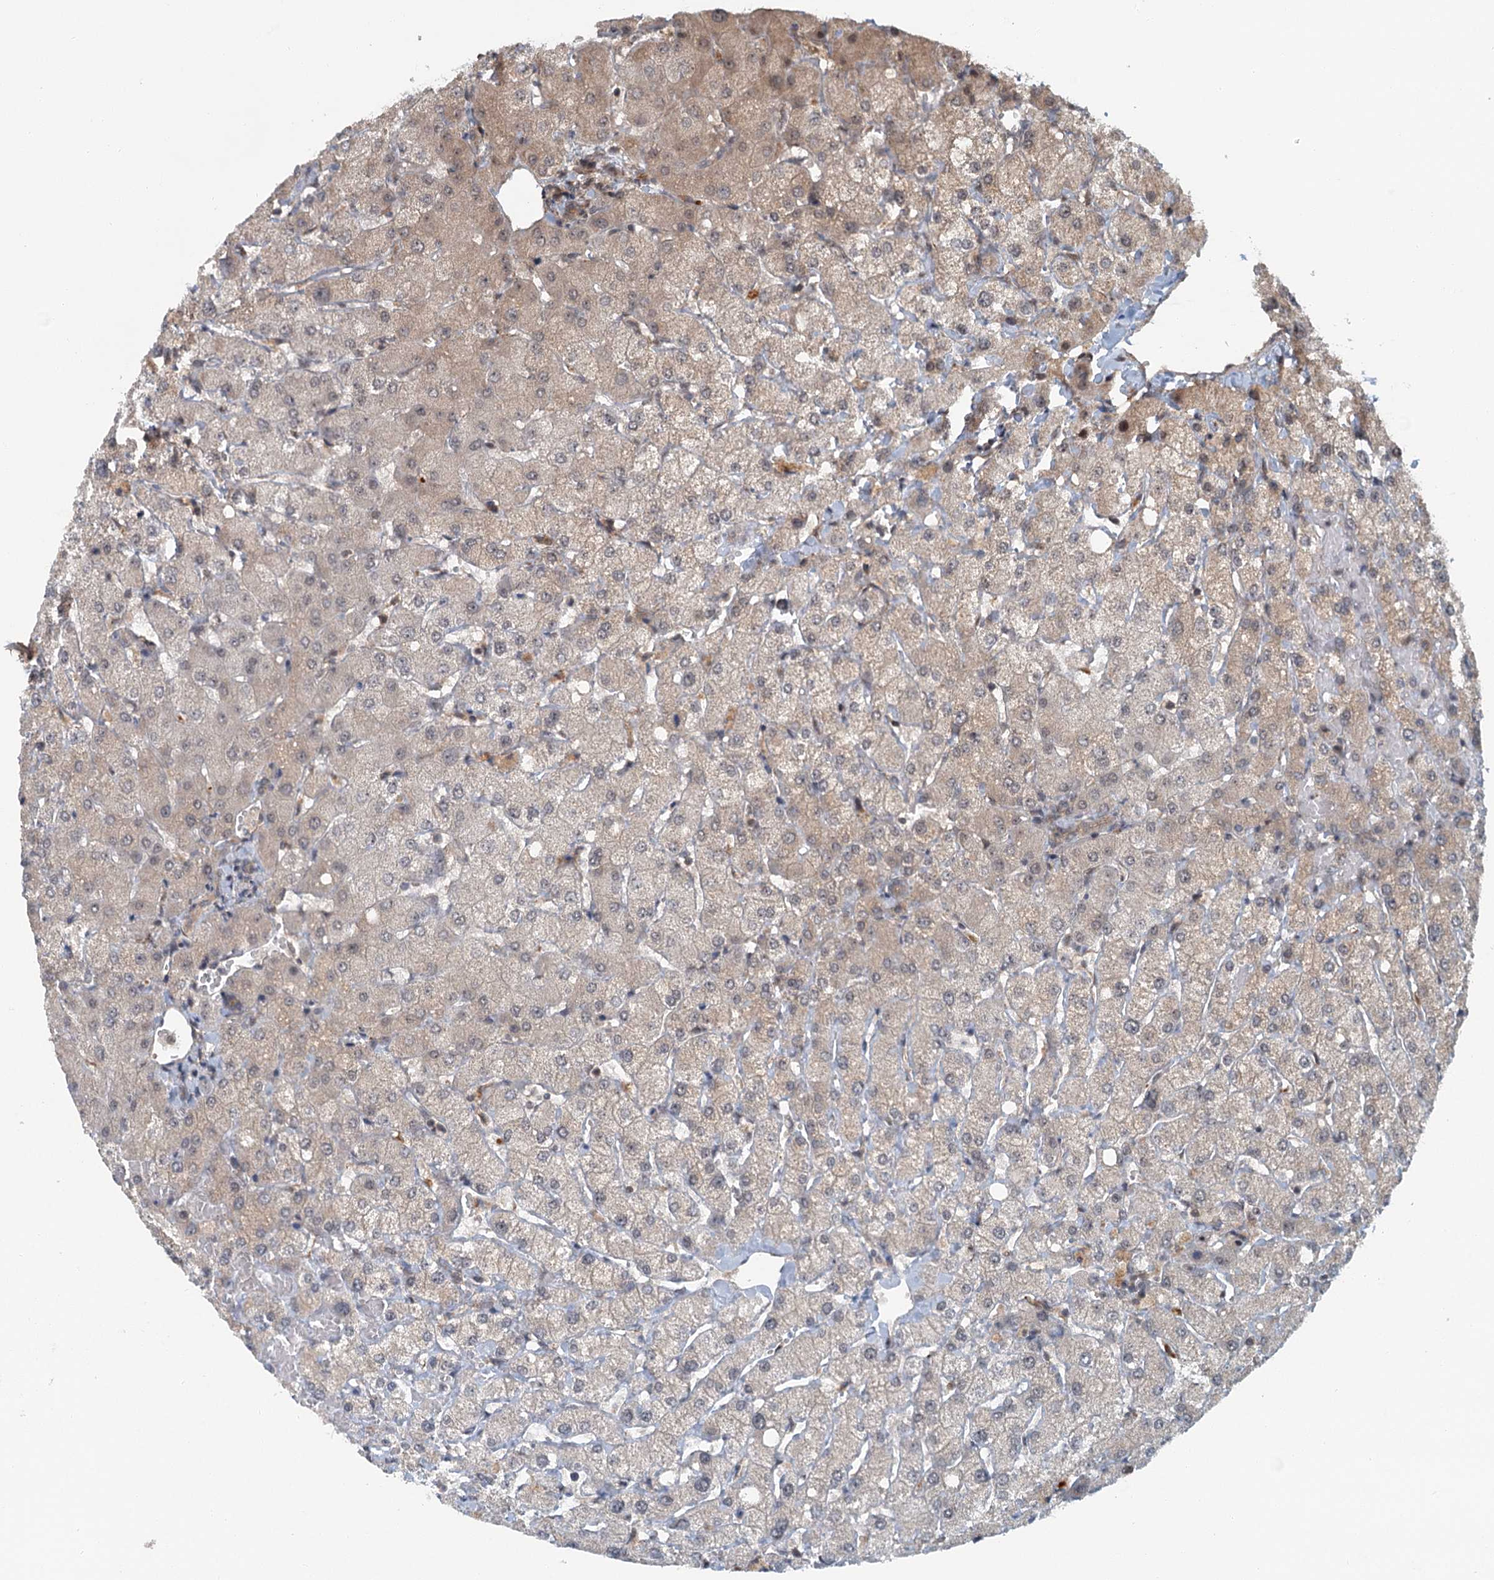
{"staining": {"intensity": "weak", "quantity": "25%-75%", "location": "cytoplasmic/membranous"}, "tissue": "liver", "cell_type": "Cholangiocytes", "image_type": "normal", "snomed": [{"axis": "morphology", "description": "Normal tissue, NOS"}, {"axis": "topography", "description": "Liver"}], "caption": "Protein staining of benign liver exhibits weak cytoplasmic/membranous staining in approximately 25%-75% of cholangiocytes. (Brightfield microscopy of DAB IHC at high magnification).", "gene": "TAS2R42", "patient": {"sex": "female", "age": 54}}